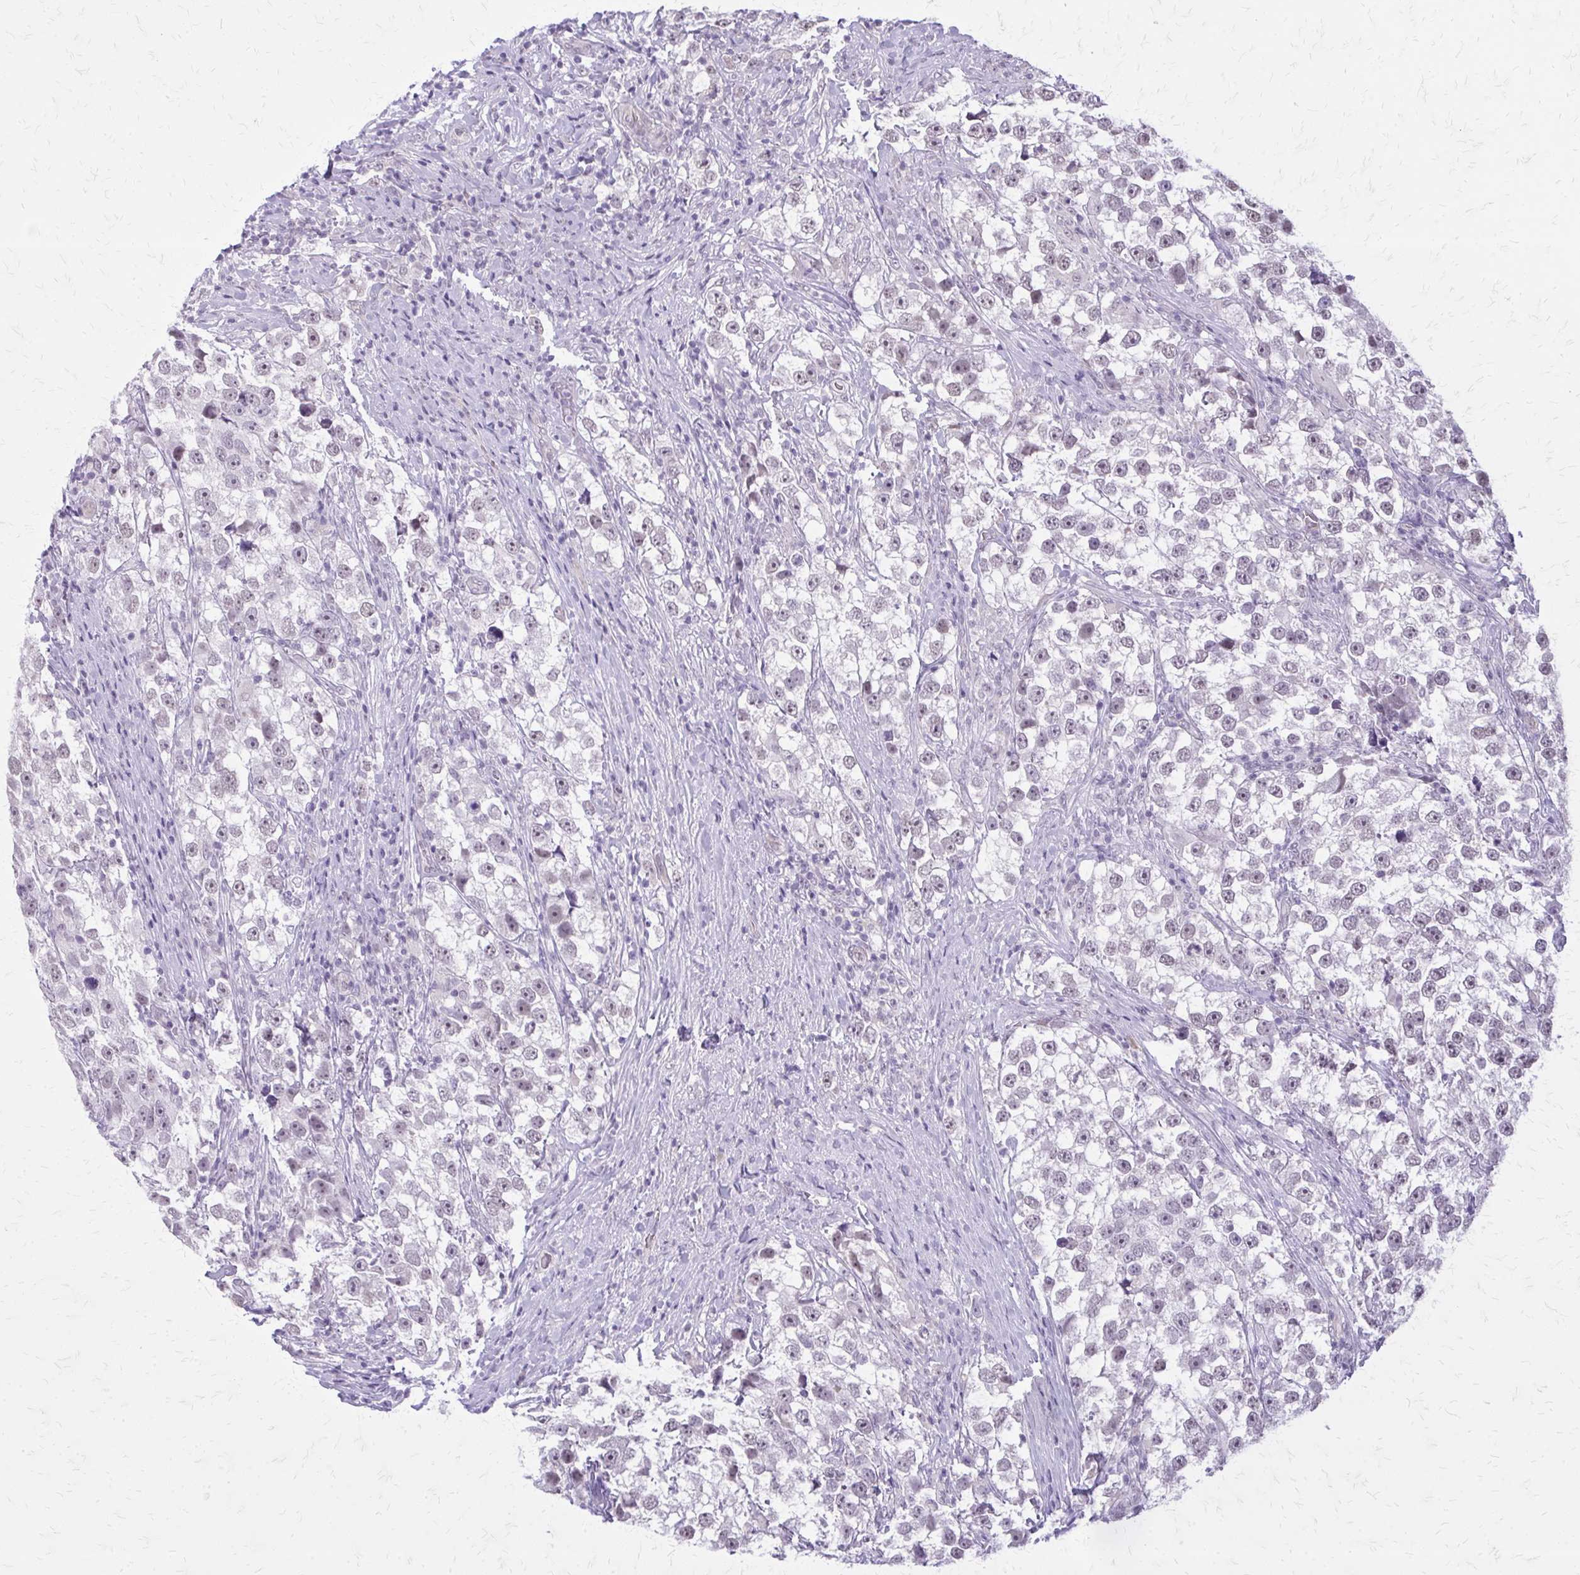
{"staining": {"intensity": "negative", "quantity": "none", "location": "none"}, "tissue": "testis cancer", "cell_type": "Tumor cells", "image_type": "cancer", "snomed": [{"axis": "morphology", "description": "Seminoma, NOS"}, {"axis": "topography", "description": "Testis"}], "caption": "Tumor cells are negative for protein expression in human seminoma (testis).", "gene": "PLCB1", "patient": {"sex": "male", "age": 46}}